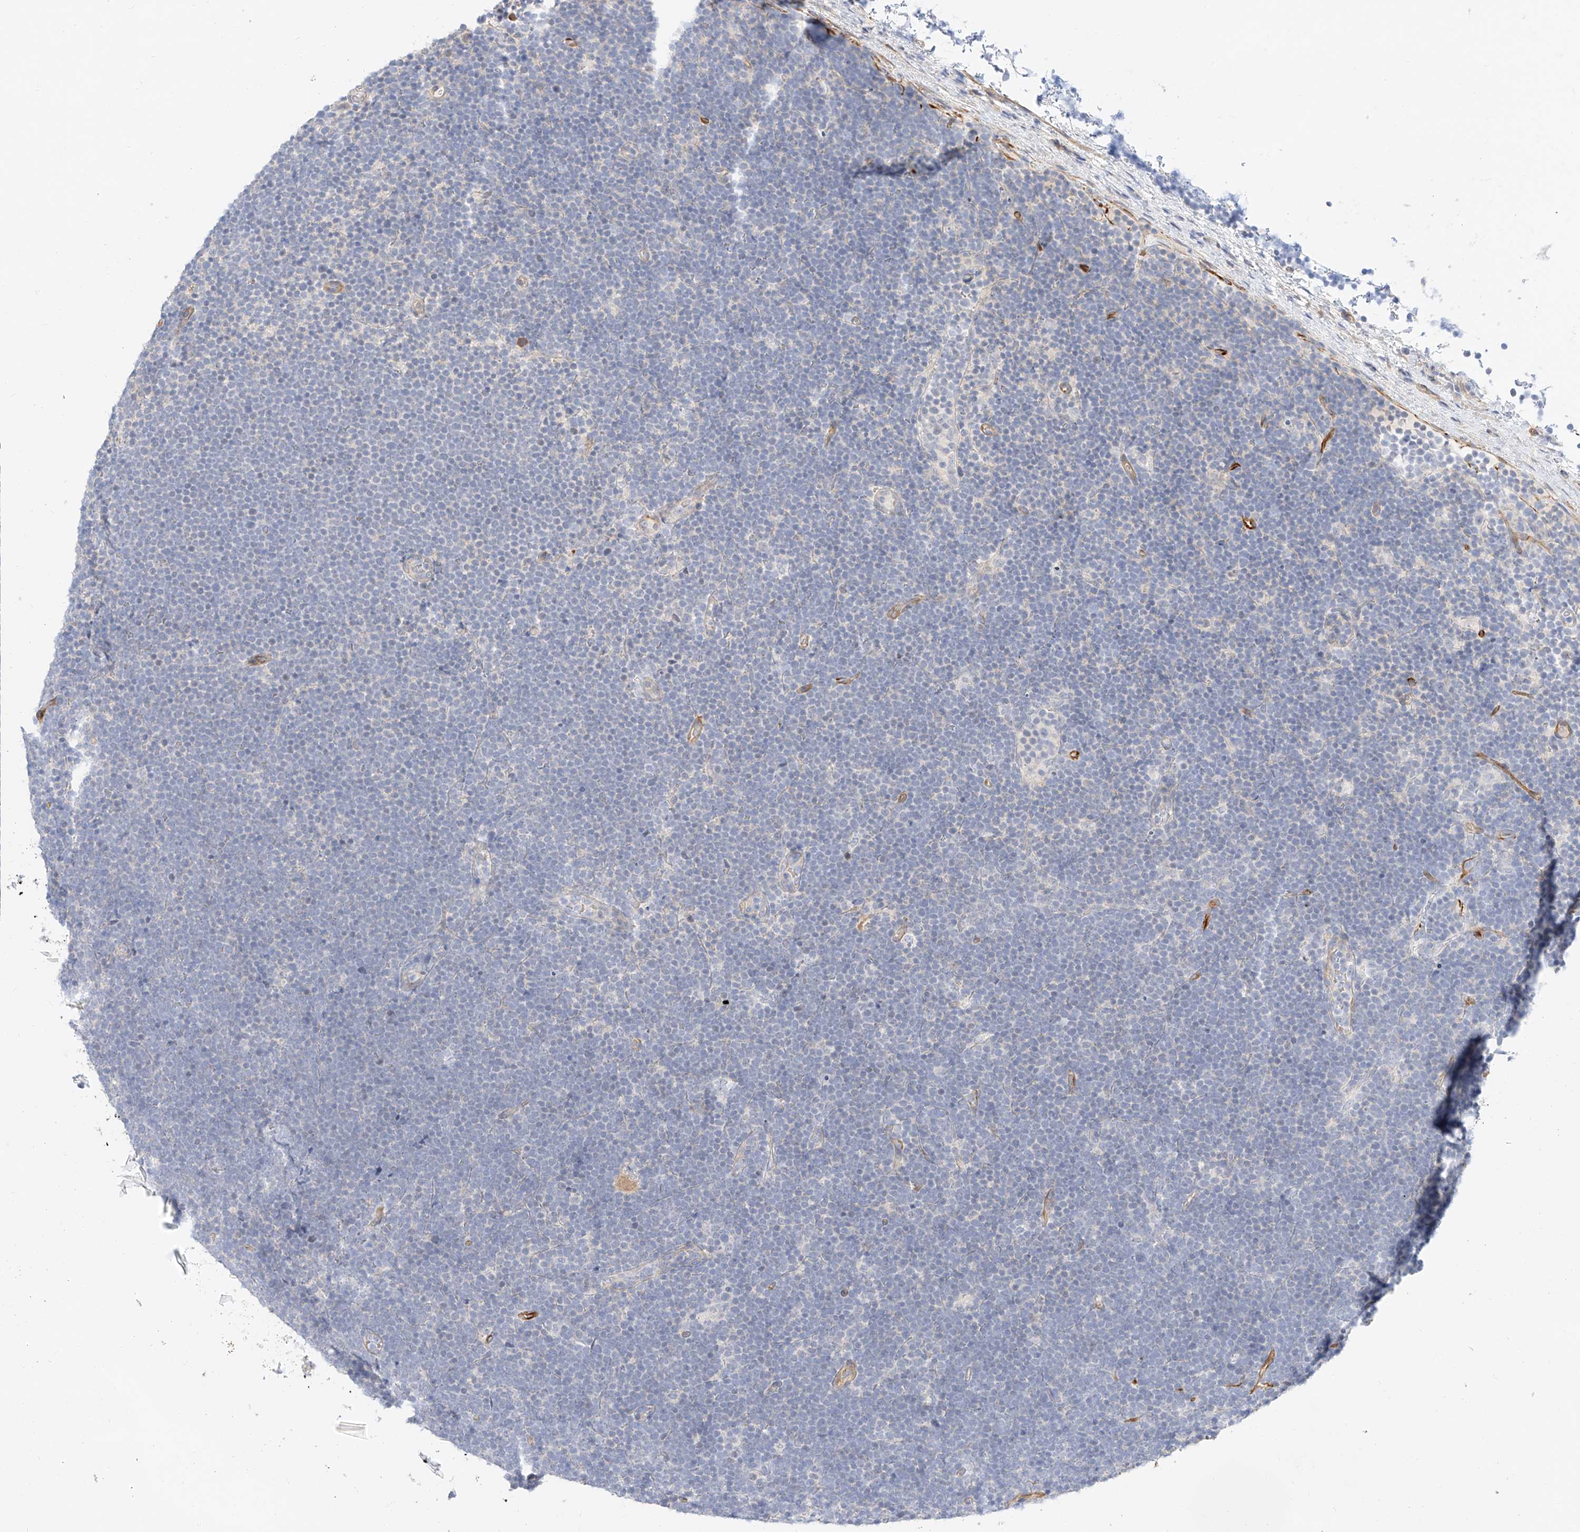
{"staining": {"intensity": "negative", "quantity": "none", "location": "none"}, "tissue": "lymphoma", "cell_type": "Tumor cells", "image_type": "cancer", "snomed": [{"axis": "morphology", "description": "Malignant lymphoma, non-Hodgkin's type, High grade"}, {"axis": "topography", "description": "Lymph node"}], "caption": "DAB (3,3'-diaminobenzidine) immunohistochemical staining of human lymphoma reveals no significant positivity in tumor cells.", "gene": "CDCP2", "patient": {"sex": "male", "age": 13}}